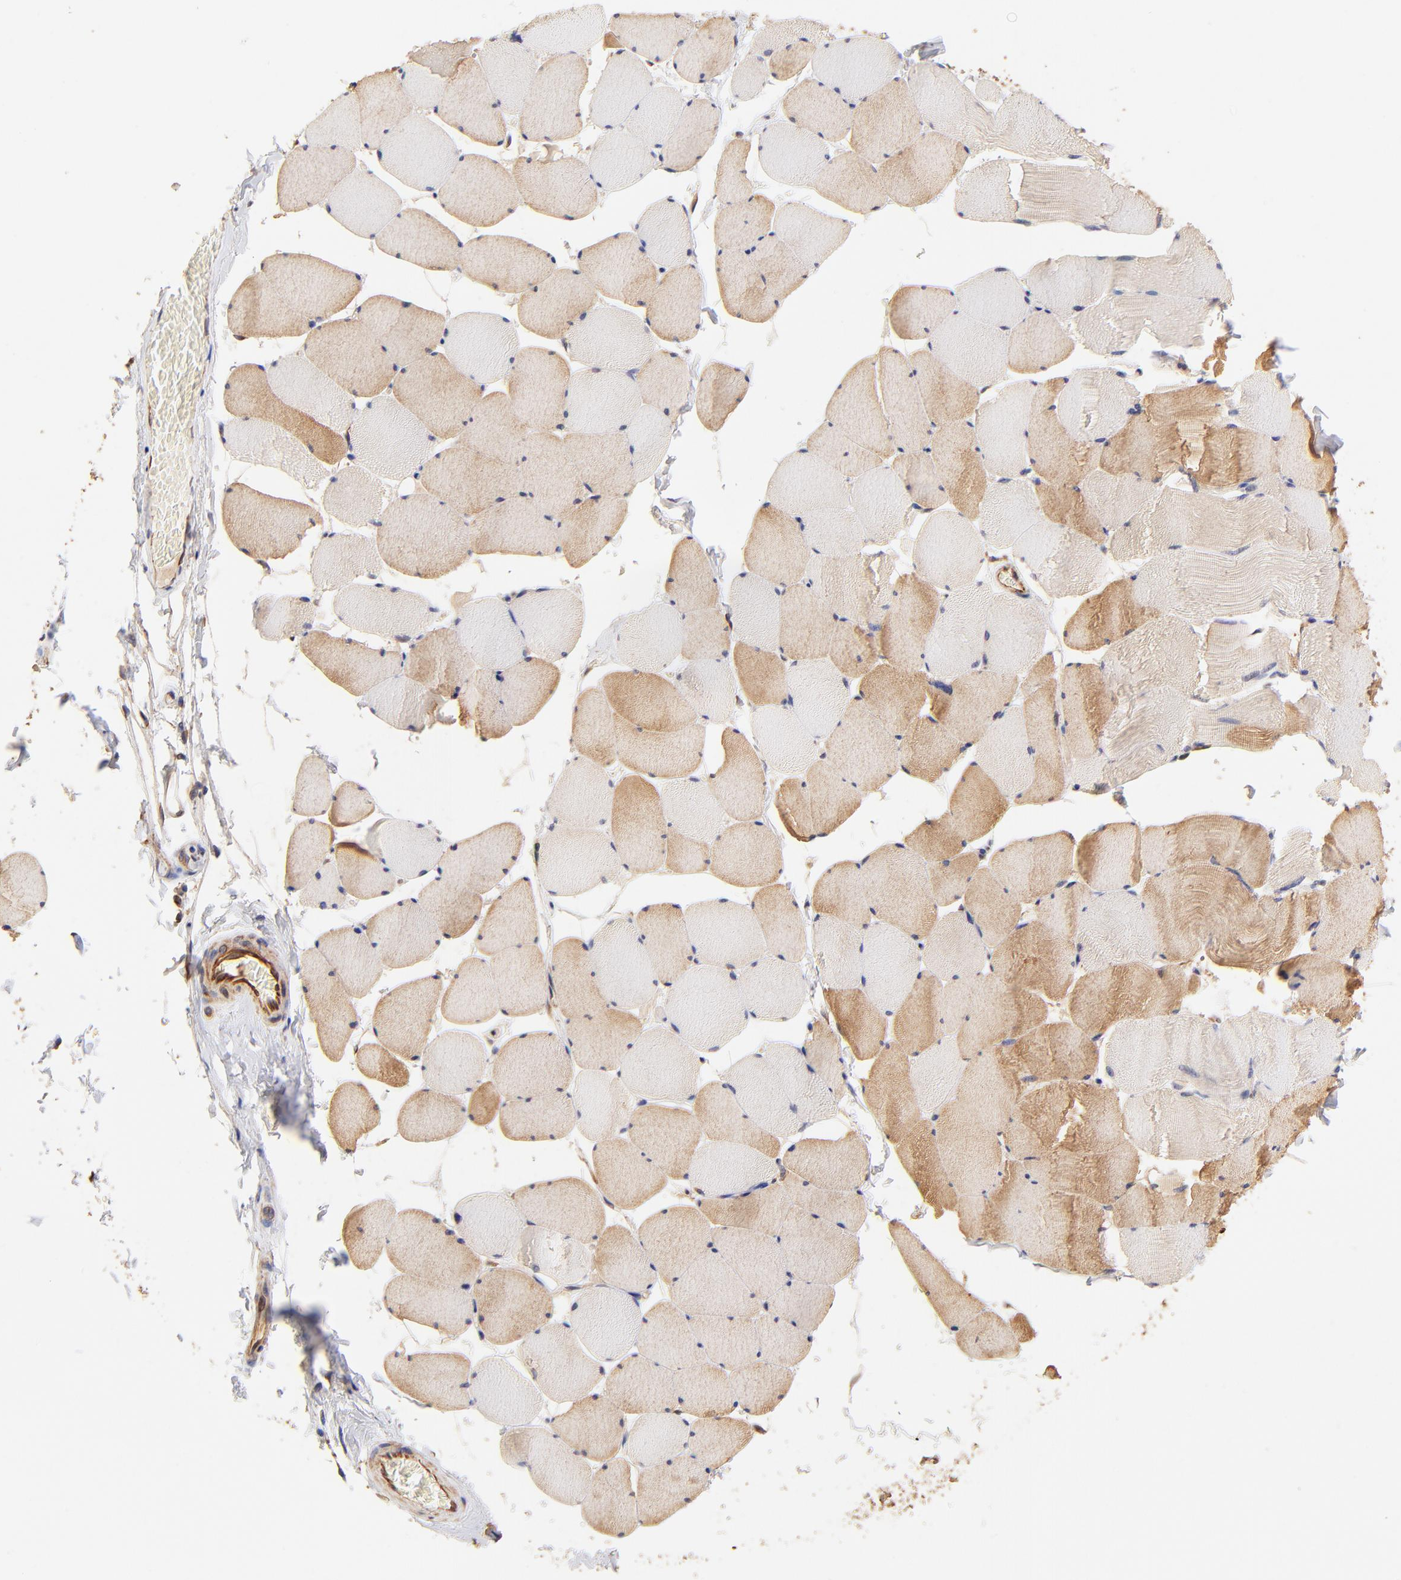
{"staining": {"intensity": "moderate", "quantity": "25%-75%", "location": "cytoplasmic/membranous"}, "tissue": "skeletal muscle", "cell_type": "Myocytes", "image_type": "normal", "snomed": [{"axis": "morphology", "description": "Normal tissue, NOS"}, {"axis": "topography", "description": "Skeletal muscle"}], "caption": "This histopathology image shows normal skeletal muscle stained with immunohistochemistry to label a protein in brown. The cytoplasmic/membranous of myocytes show moderate positivity for the protein. Nuclei are counter-stained blue.", "gene": "TNFAIP3", "patient": {"sex": "male", "age": 62}}